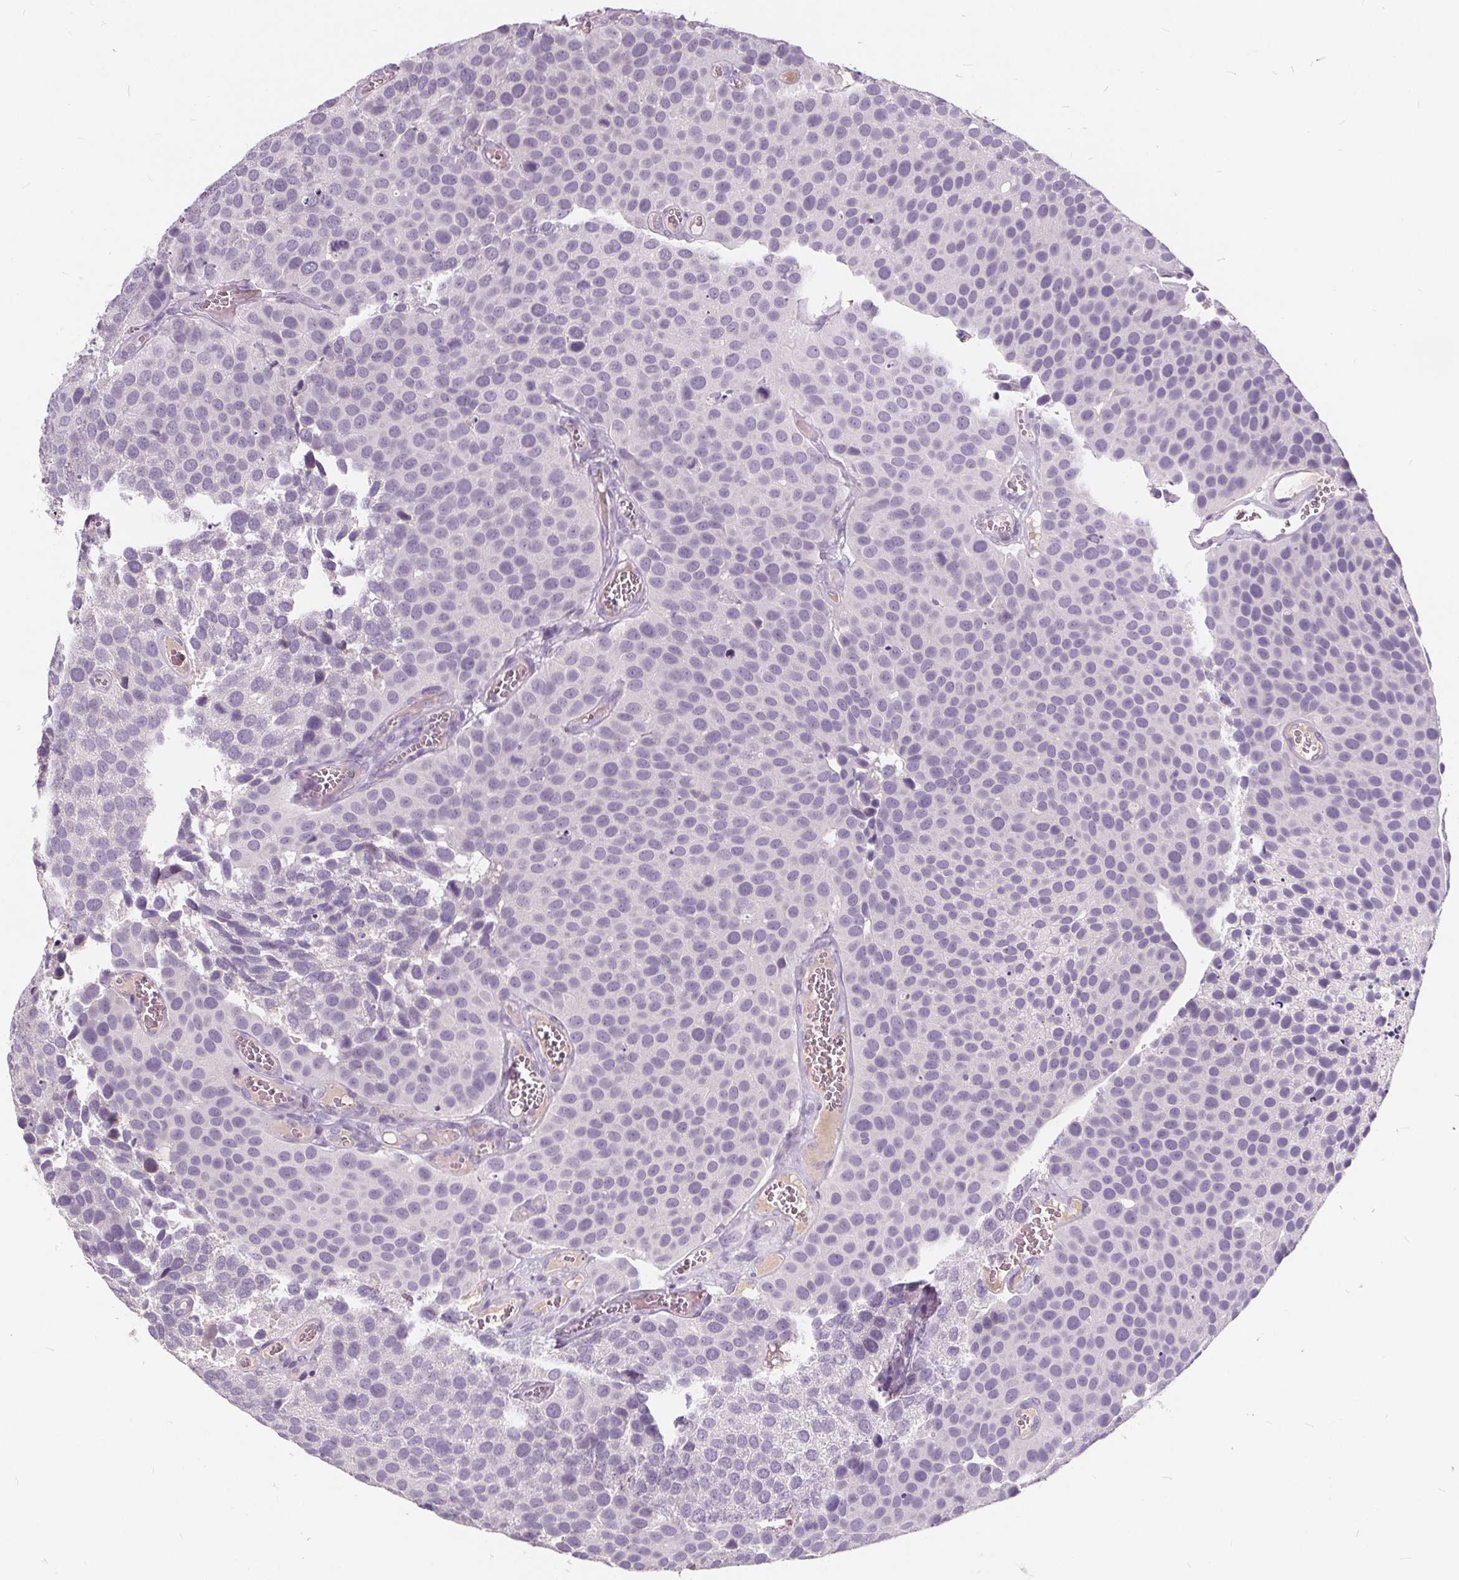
{"staining": {"intensity": "negative", "quantity": "none", "location": "none"}, "tissue": "urothelial cancer", "cell_type": "Tumor cells", "image_type": "cancer", "snomed": [{"axis": "morphology", "description": "Urothelial carcinoma, Low grade"}, {"axis": "topography", "description": "Urinary bladder"}], "caption": "Immunohistochemistry of human urothelial carcinoma (low-grade) displays no expression in tumor cells.", "gene": "PLA2G2E", "patient": {"sex": "female", "age": 69}}